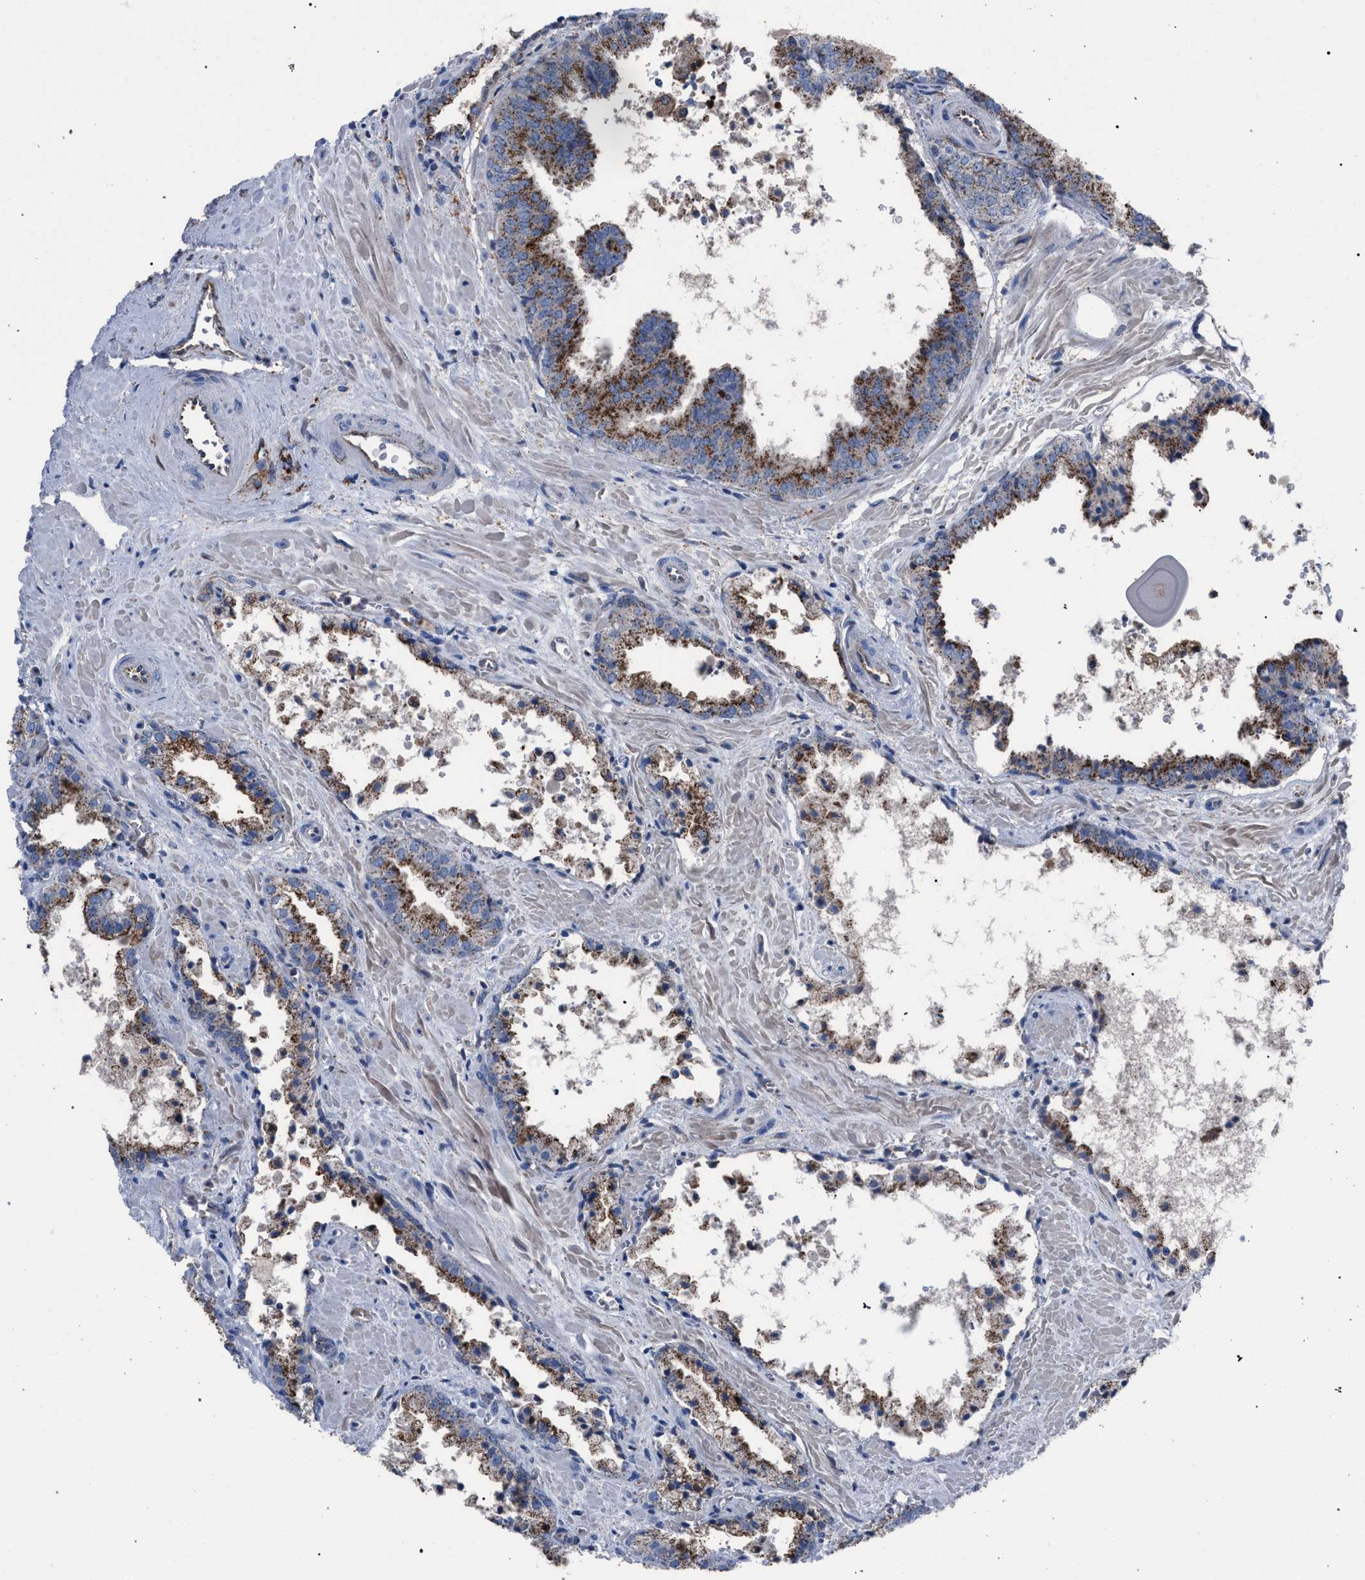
{"staining": {"intensity": "strong", "quantity": ">75%", "location": "cytoplasmic/membranous"}, "tissue": "prostate cancer", "cell_type": "Tumor cells", "image_type": "cancer", "snomed": [{"axis": "morphology", "description": "Adenocarcinoma, Low grade"}, {"axis": "topography", "description": "Prostate"}], "caption": "Prostate cancer tissue demonstrates strong cytoplasmic/membranous positivity in approximately >75% of tumor cells, visualized by immunohistochemistry.", "gene": "HSD17B4", "patient": {"sex": "male", "age": 71}}